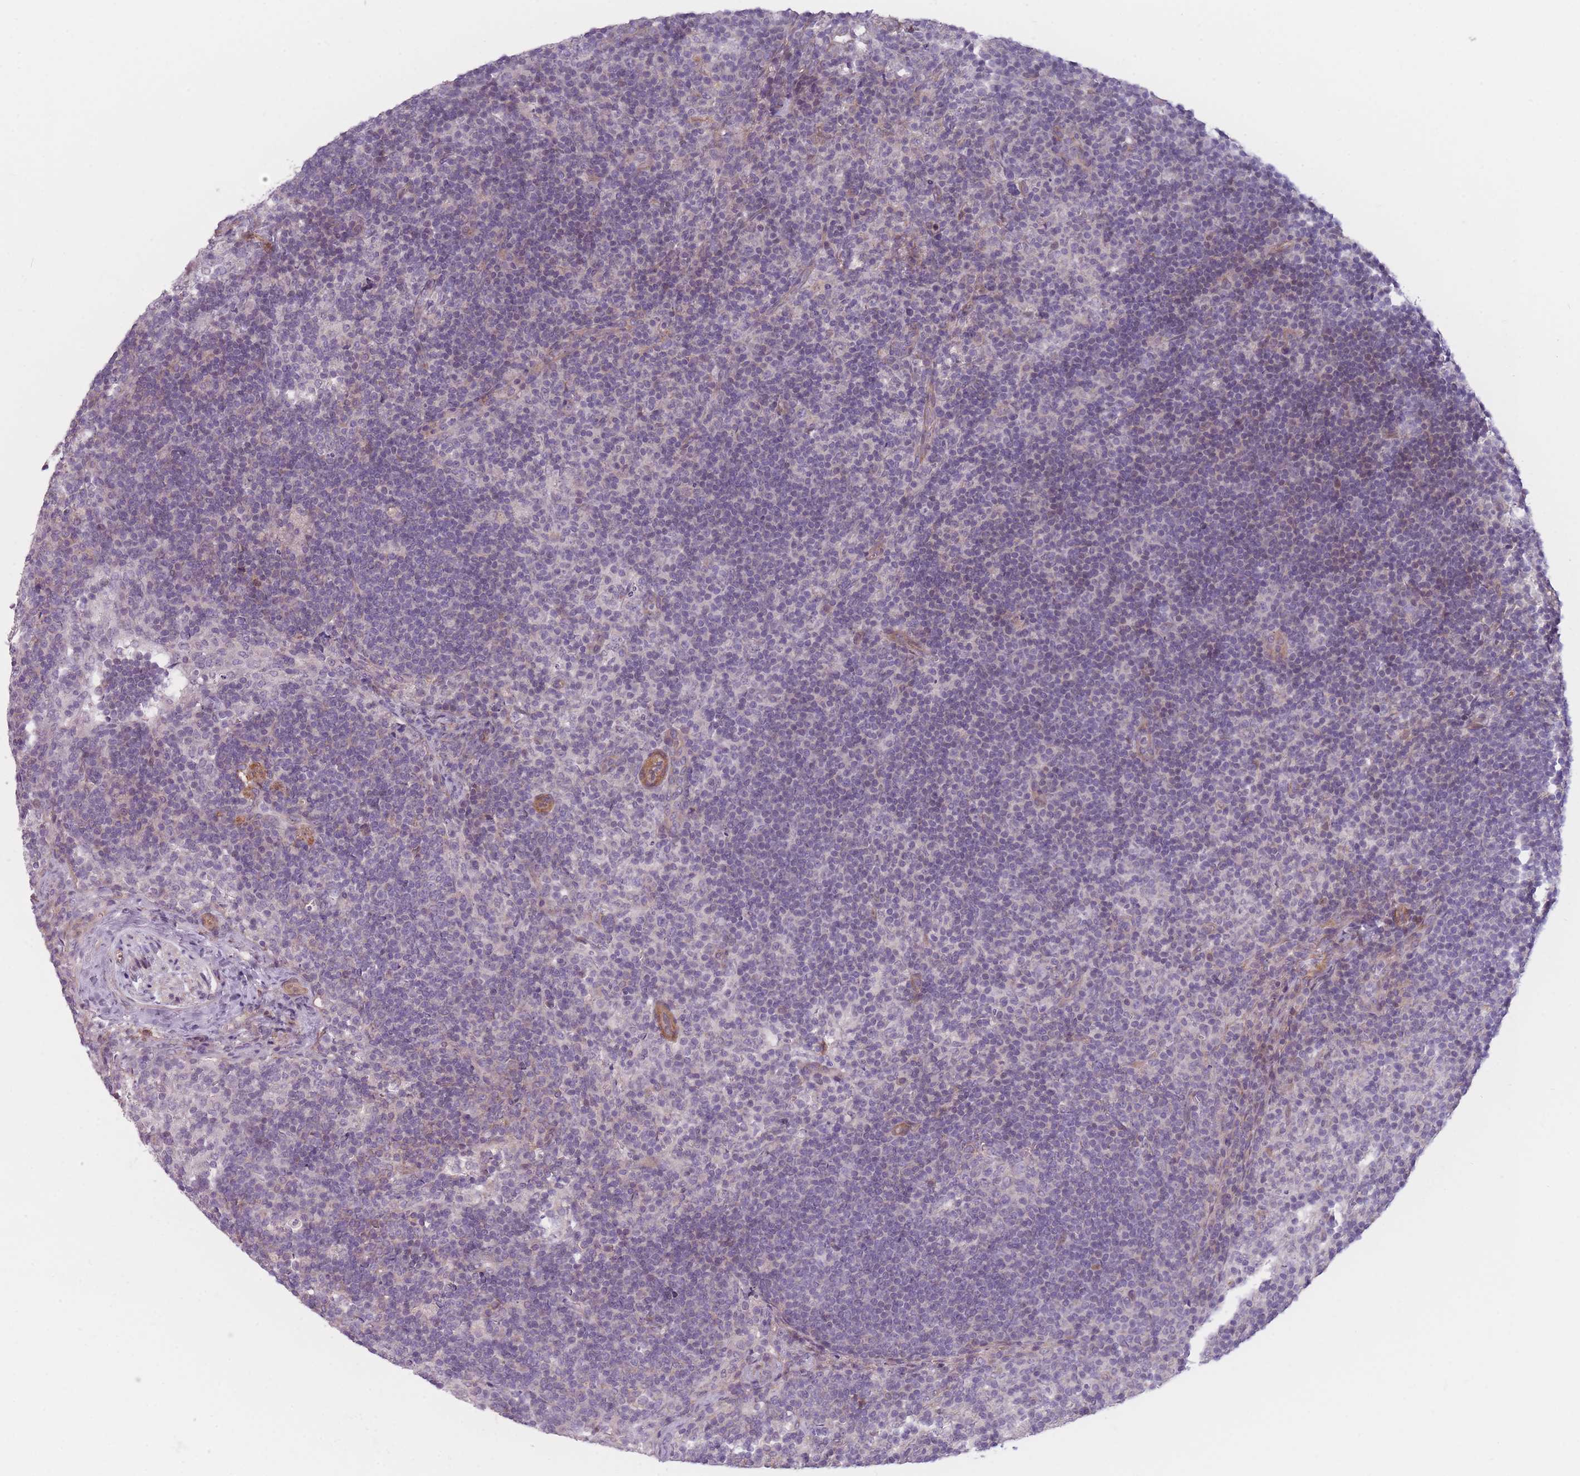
{"staining": {"intensity": "negative", "quantity": "none", "location": "none"}, "tissue": "lymph node", "cell_type": "Germinal center cells", "image_type": "normal", "snomed": [{"axis": "morphology", "description": "Normal tissue, NOS"}, {"axis": "topography", "description": "Lymph node"}], "caption": "The histopathology image demonstrates no staining of germinal center cells in normal lymph node. (Stains: DAB immunohistochemistry (IHC) with hematoxylin counter stain, Microscopy: brightfield microscopy at high magnification).", "gene": "SLC7A6", "patient": {"sex": "female", "age": 30}}